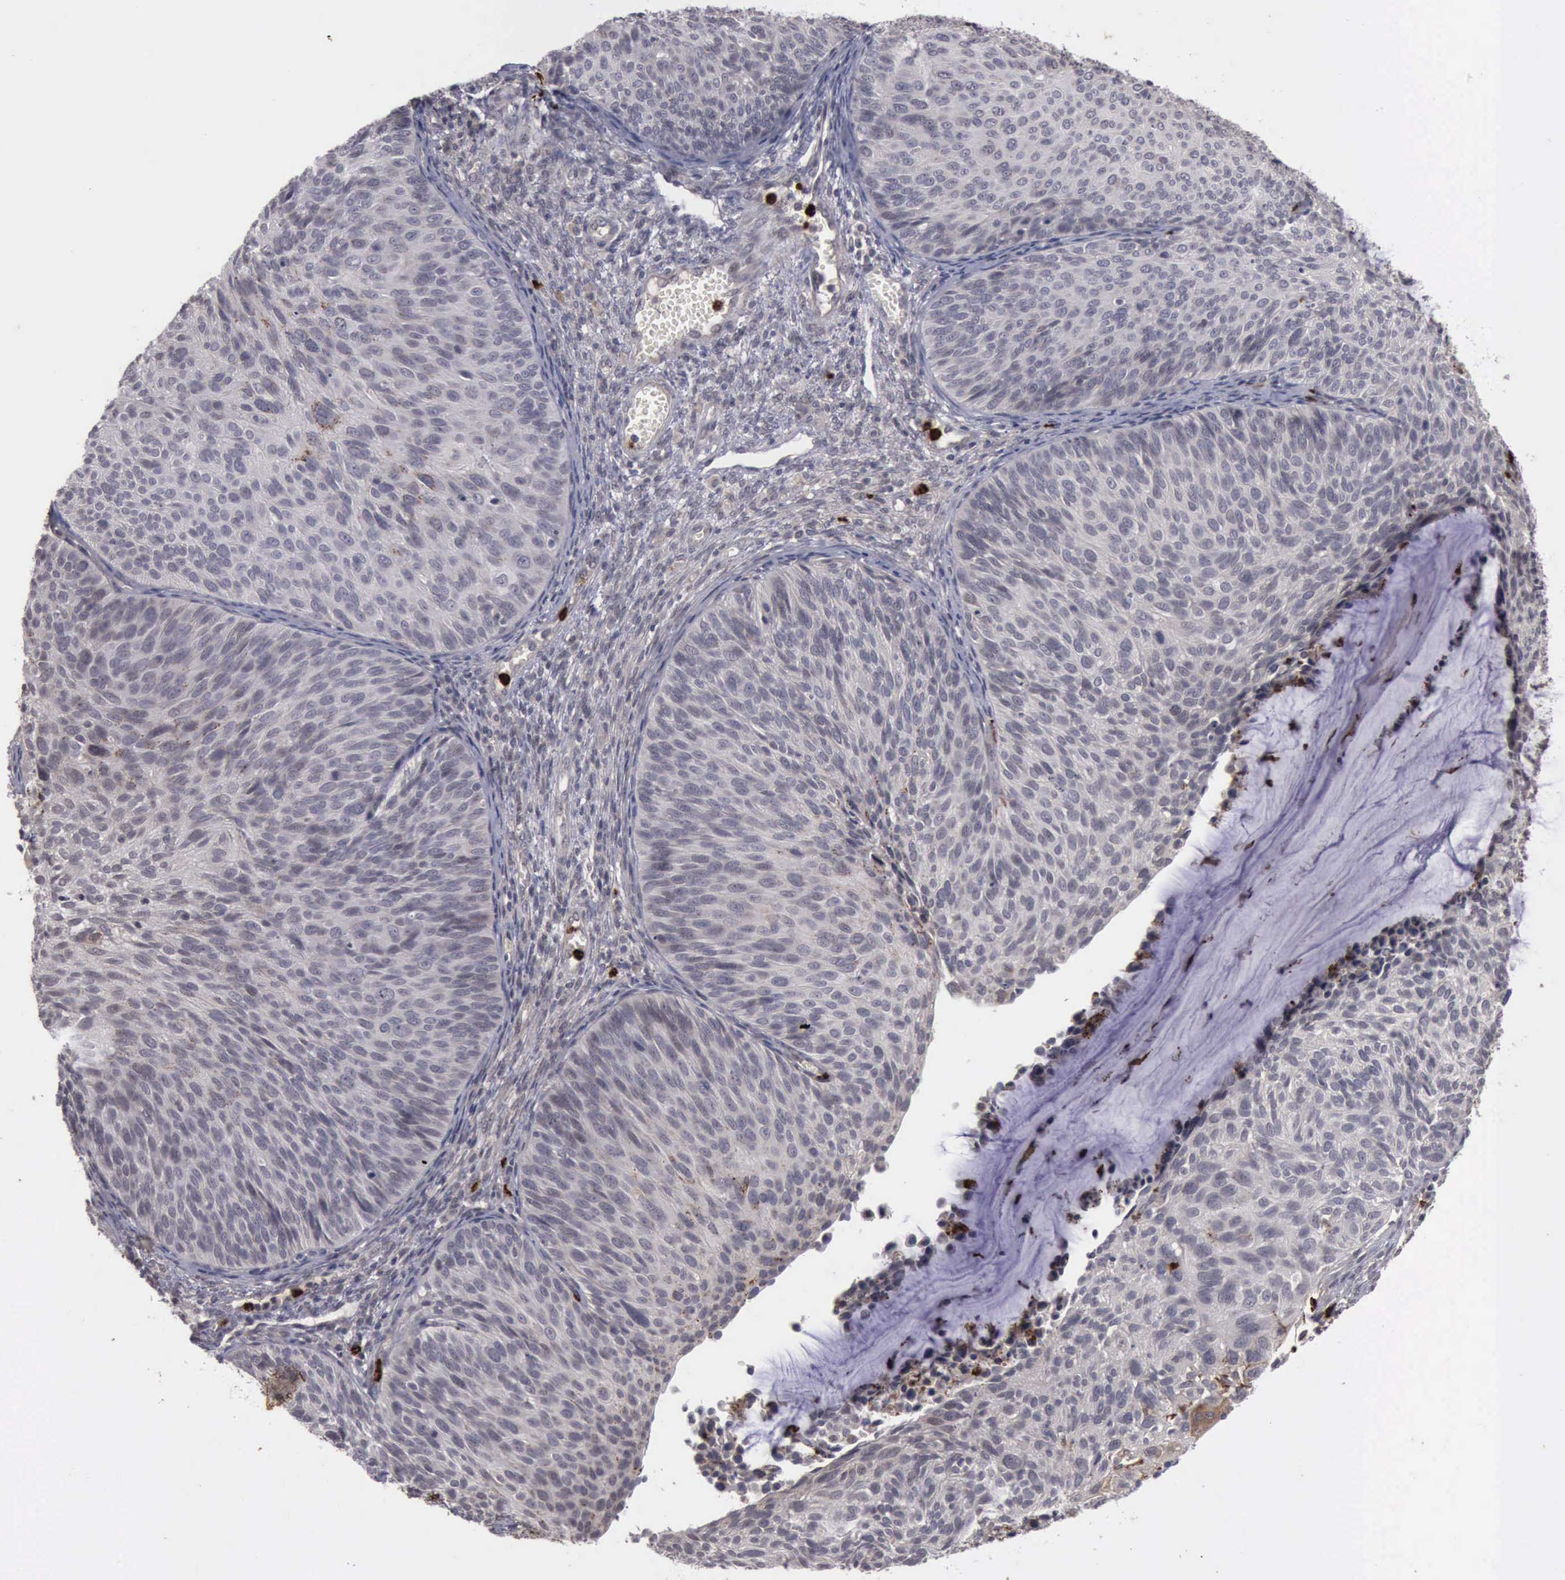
{"staining": {"intensity": "negative", "quantity": "none", "location": "none"}, "tissue": "cervical cancer", "cell_type": "Tumor cells", "image_type": "cancer", "snomed": [{"axis": "morphology", "description": "Squamous cell carcinoma, NOS"}, {"axis": "topography", "description": "Cervix"}], "caption": "Tumor cells are negative for protein expression in human cervical cancer.", "gene": "MMP9", "patient": {"sex": "female", "age": 36}}